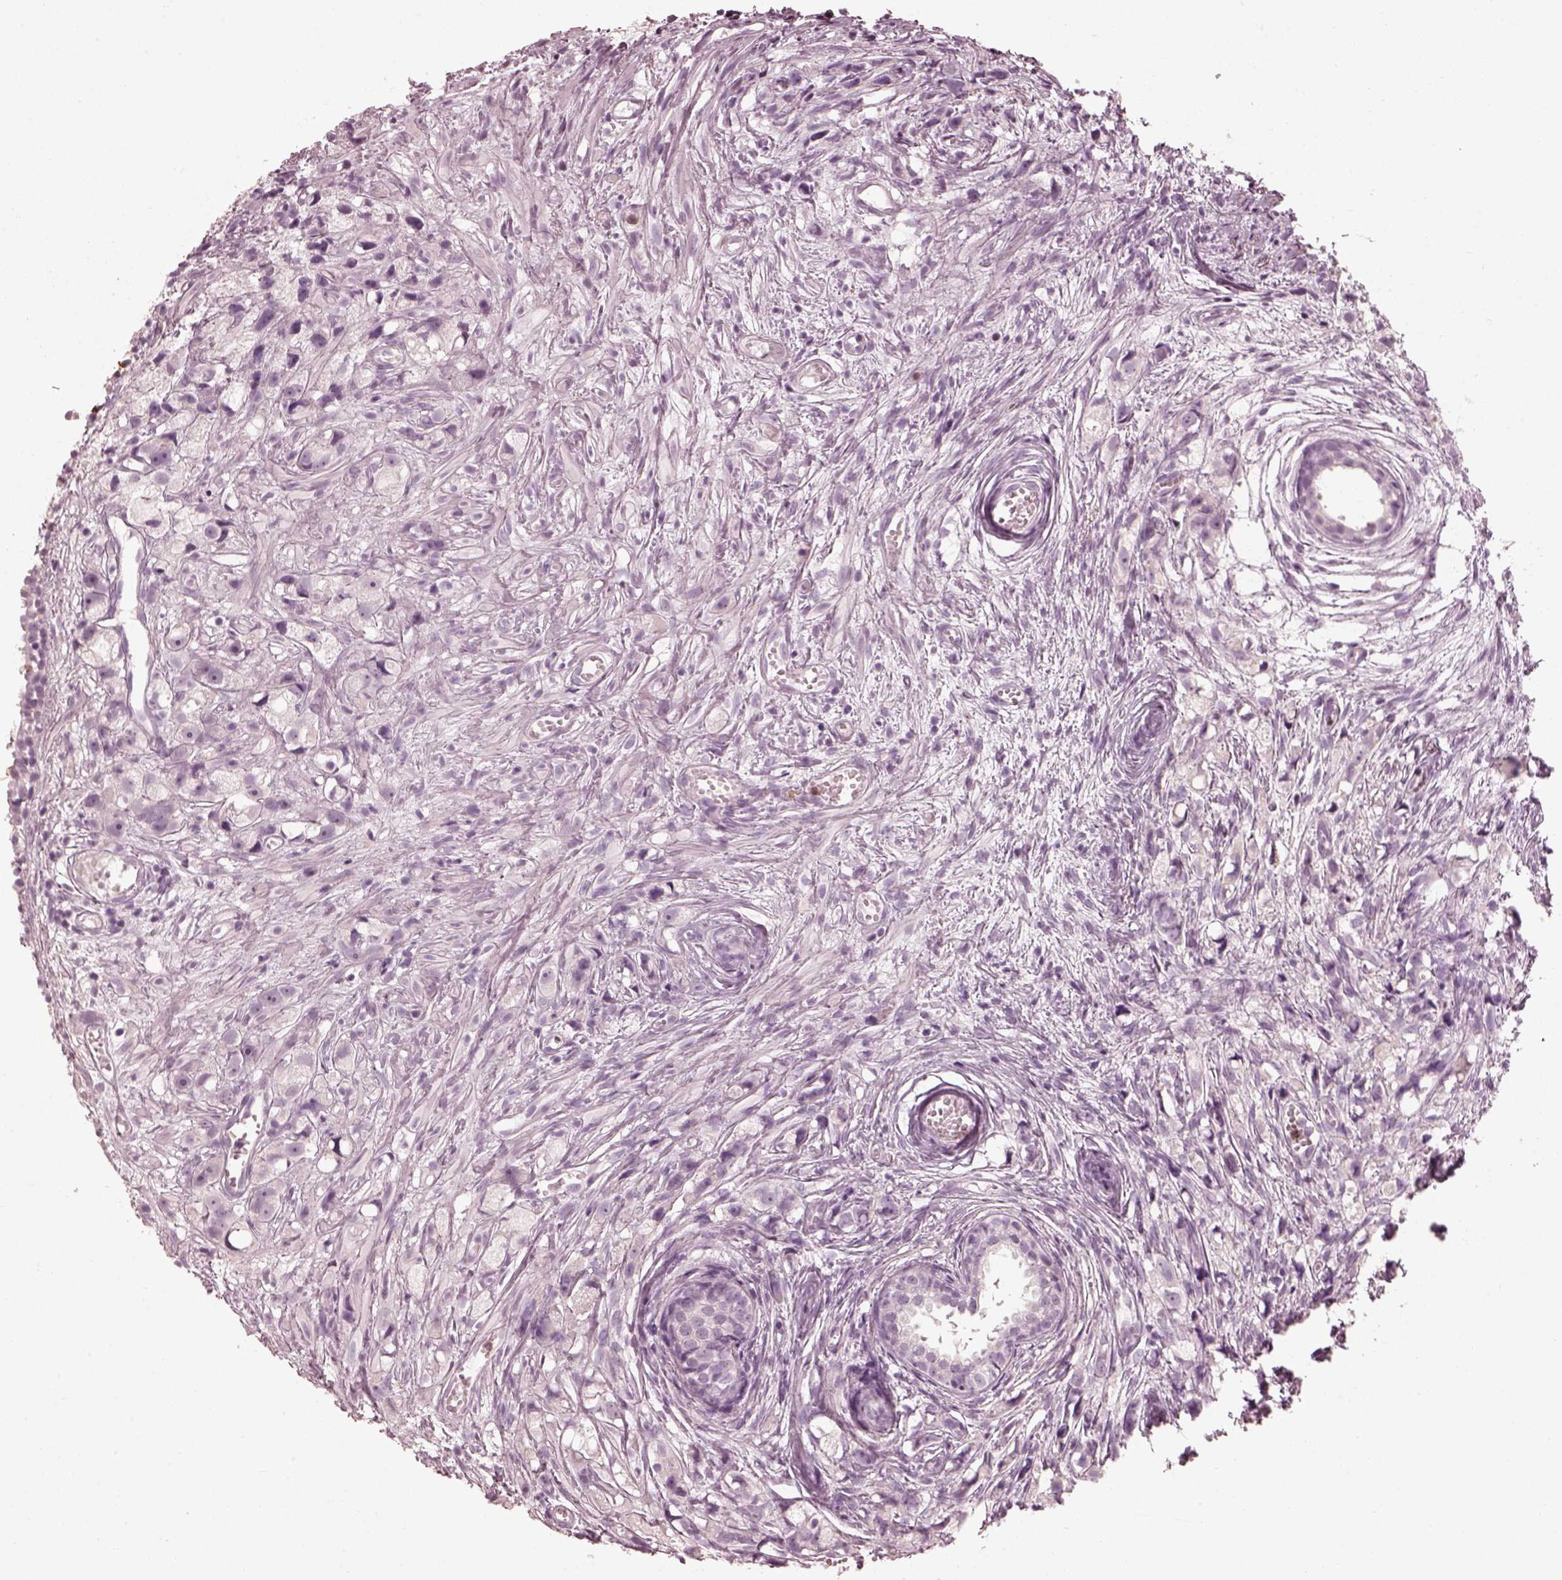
{"staining": {"intensity": "negative", "quantity": "none", "location": "none"}, "tissue": "prostate cancer", "cell_type": "Tumor cells", "image_type": "cancer", "snomed": [{"axis": "morphology", "description": "Adenocarcinoma, High grade"}, {"axis": "topography", "description": "Prostate"}], "caption": "Tumor cells show no significant protein expression in high-grade adenocarcinoma (prostate).", "gene": "FUT4", "patient": {"sex": "male", "age": 75}}